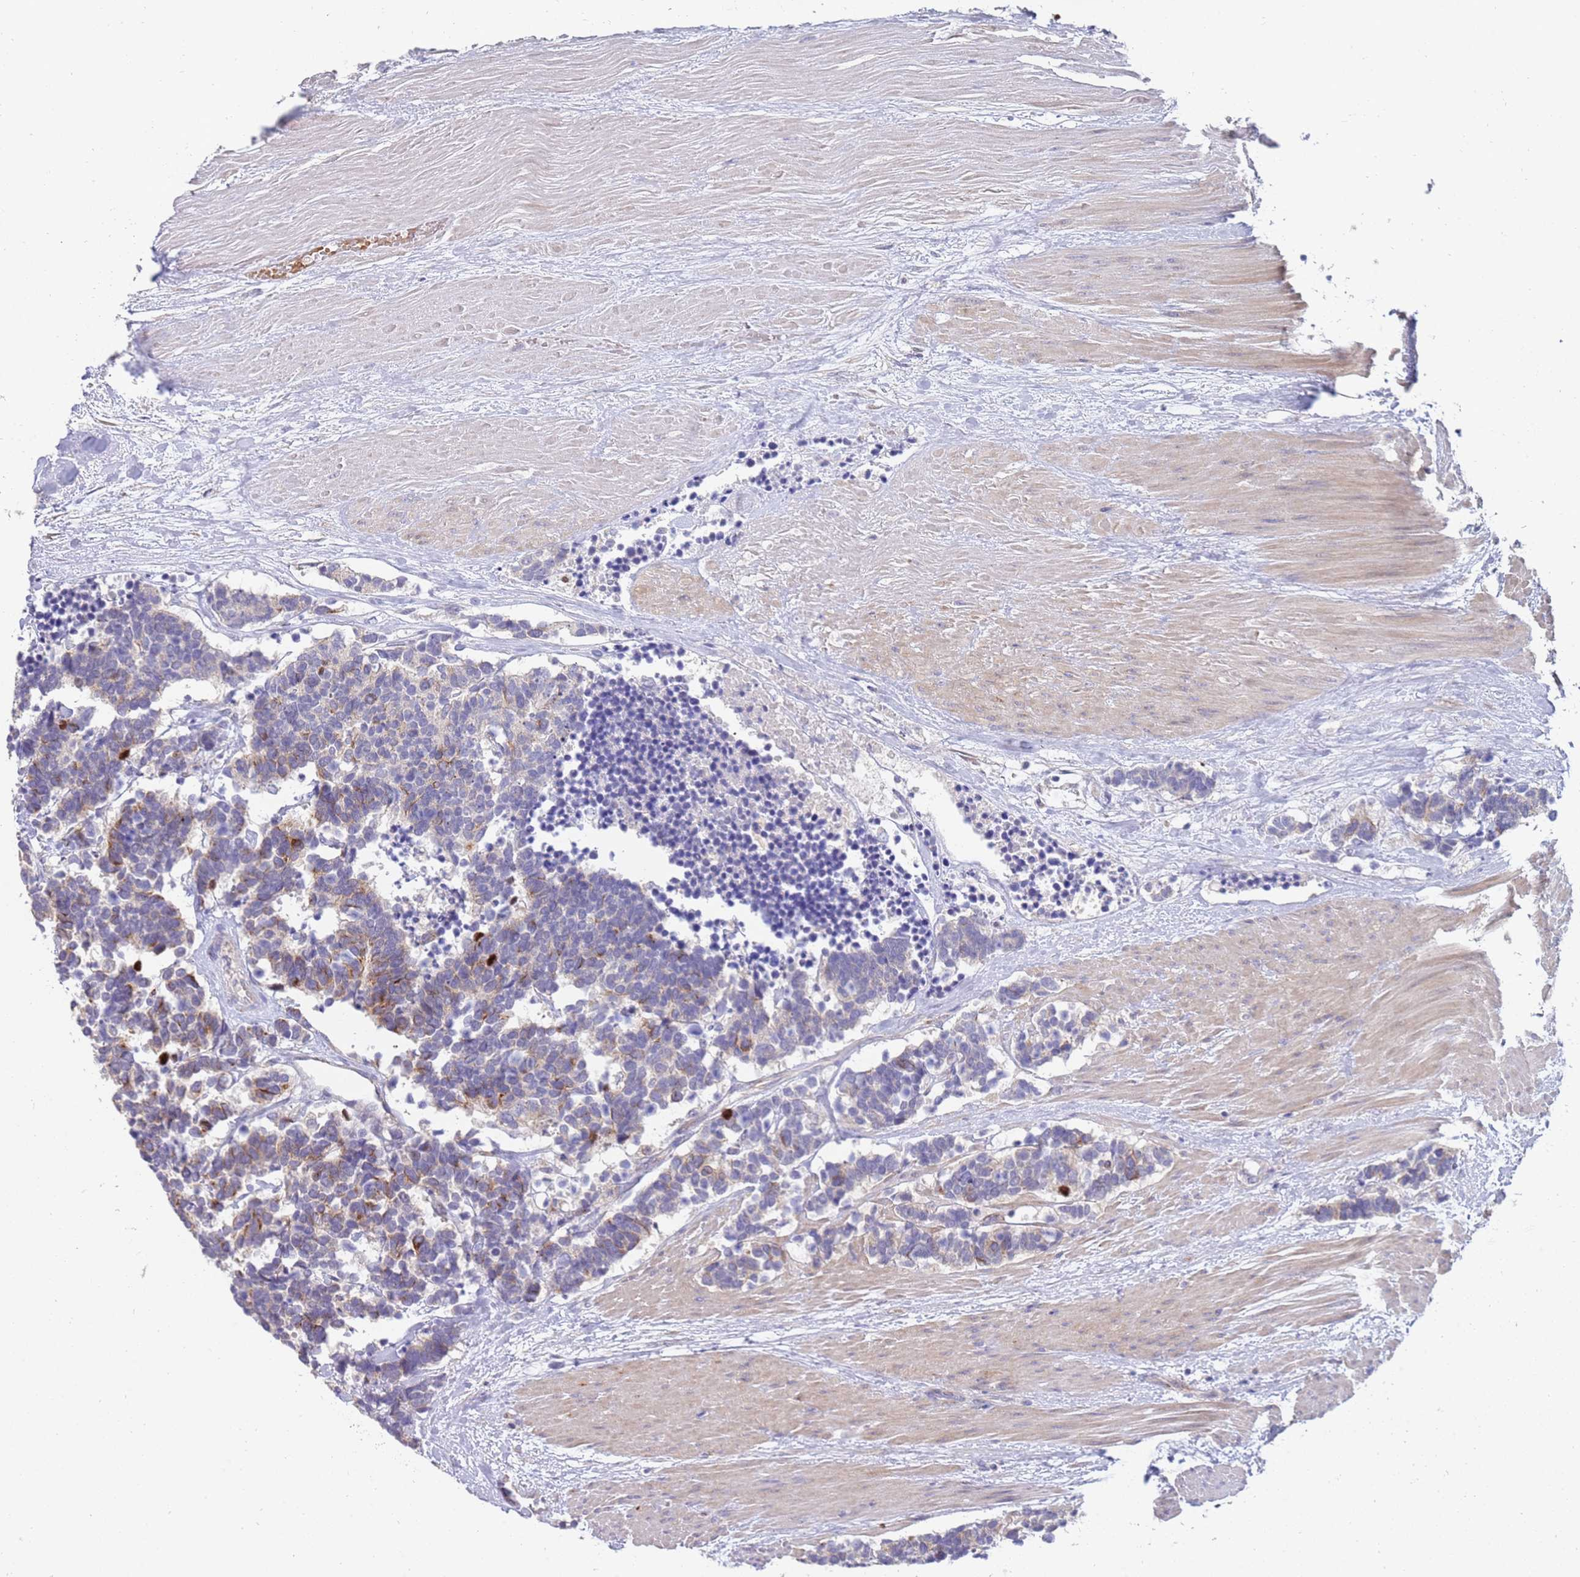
{"staining": {"intensity": "weak", "quantity": "<25%", "location": "cytoplasmic/membranous"}, "tissue": "carcinoid", "cell_type": "Tumor cells", "image_type": "cancer", "snomed": [{"axis": "morphology", "description": "Carcinoma, NOS"}, {"axis": "morphology", "description": "Carcinoid, malignant, NOS"}, {"axis": "topography", "description": "Urinary bladder"}], "caption": "Carcinoid was stained to show a protein in brown. There is no significant positivity in tumor cells.", "gene": "NMUR2", "patient": {"sex": "male", "age": 57}}